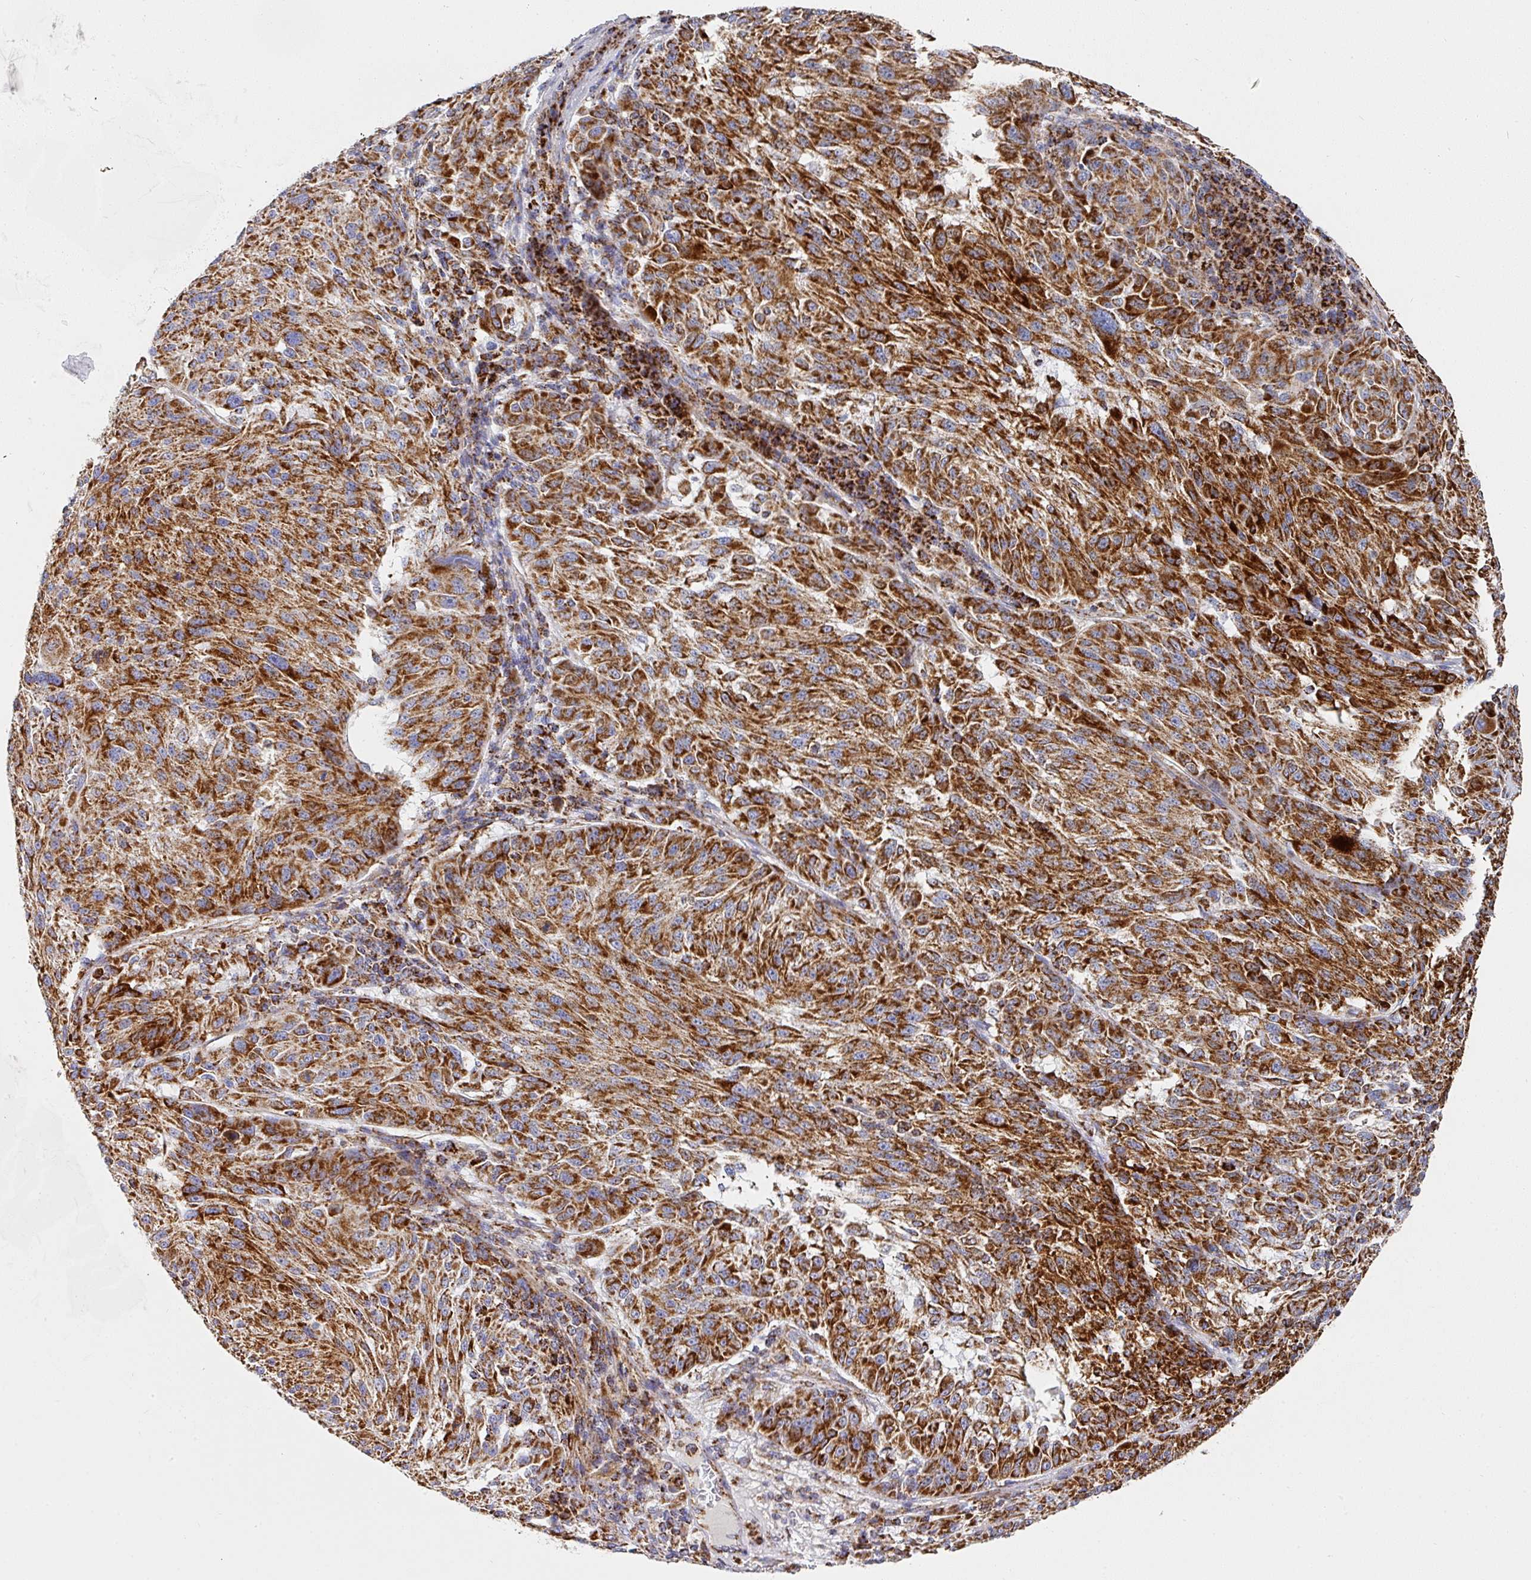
{"staining": {"intensity": "strong", "quantity": ">75%", "location": "cytoplasmic/membranous"}, "tissue": "melanoma", "cell_type": "Tumor cells", "image_type": "cancer", "snomed": [{"axis": "morphology", "description": "Malignant melanoma, NOS"}, {"axis": "topography", "description": "Skin"}], "caption": "The micrograph demonstrates a brown stain indicating the presence of a protein in the cytoplasmic/membranous of tumor cells in melanoma.", "gene": "UQCRFS1", "patient": {"sex": "male", "age": 53}}